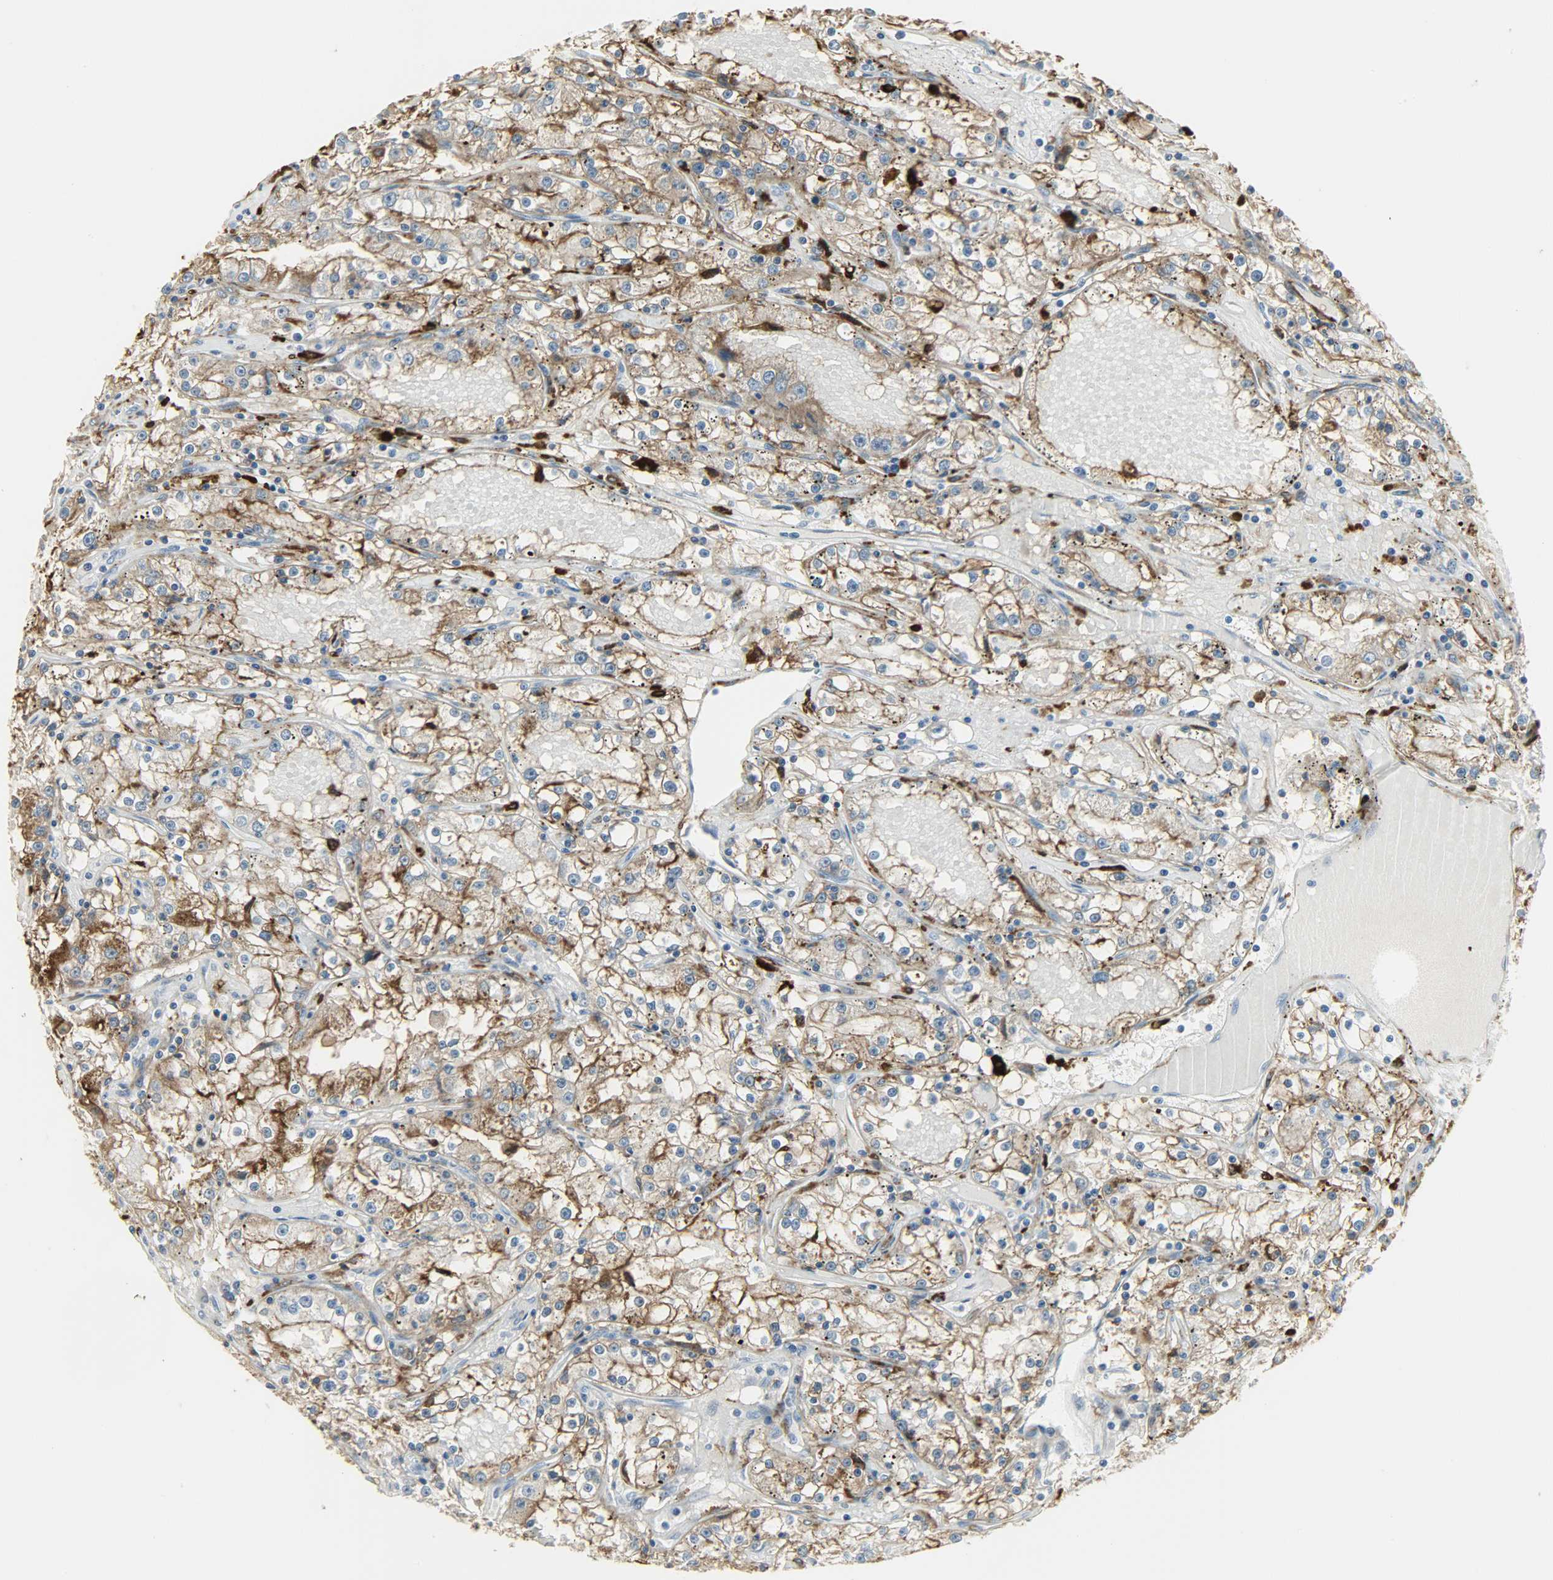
{"staining": {"intensity": "strong", "quantity": ">75%", "location": "cytoplasmic/membranous"}, "tissue": "renal cancer", "cell_type": "Tumor cells", "image_type": "cancer", "snomed": [{"axis": "morphology", "description": "Adenocarcinoma, NOS"}, {"axis": "topography", "description": "Kidney"}], "caption": "Immunohistochemistry photomicrograph of neoplastic tissue: human adenocarcinoma (renal) stained using IHC reveals high levels of strong protein expression localized specifically in the cytoplasmic/membranous of tumor cells, appearing as a cytoplasmic/membranous brown color.", "gene": "ENPEP", "patient": {"sex": "male", "age": 56}}